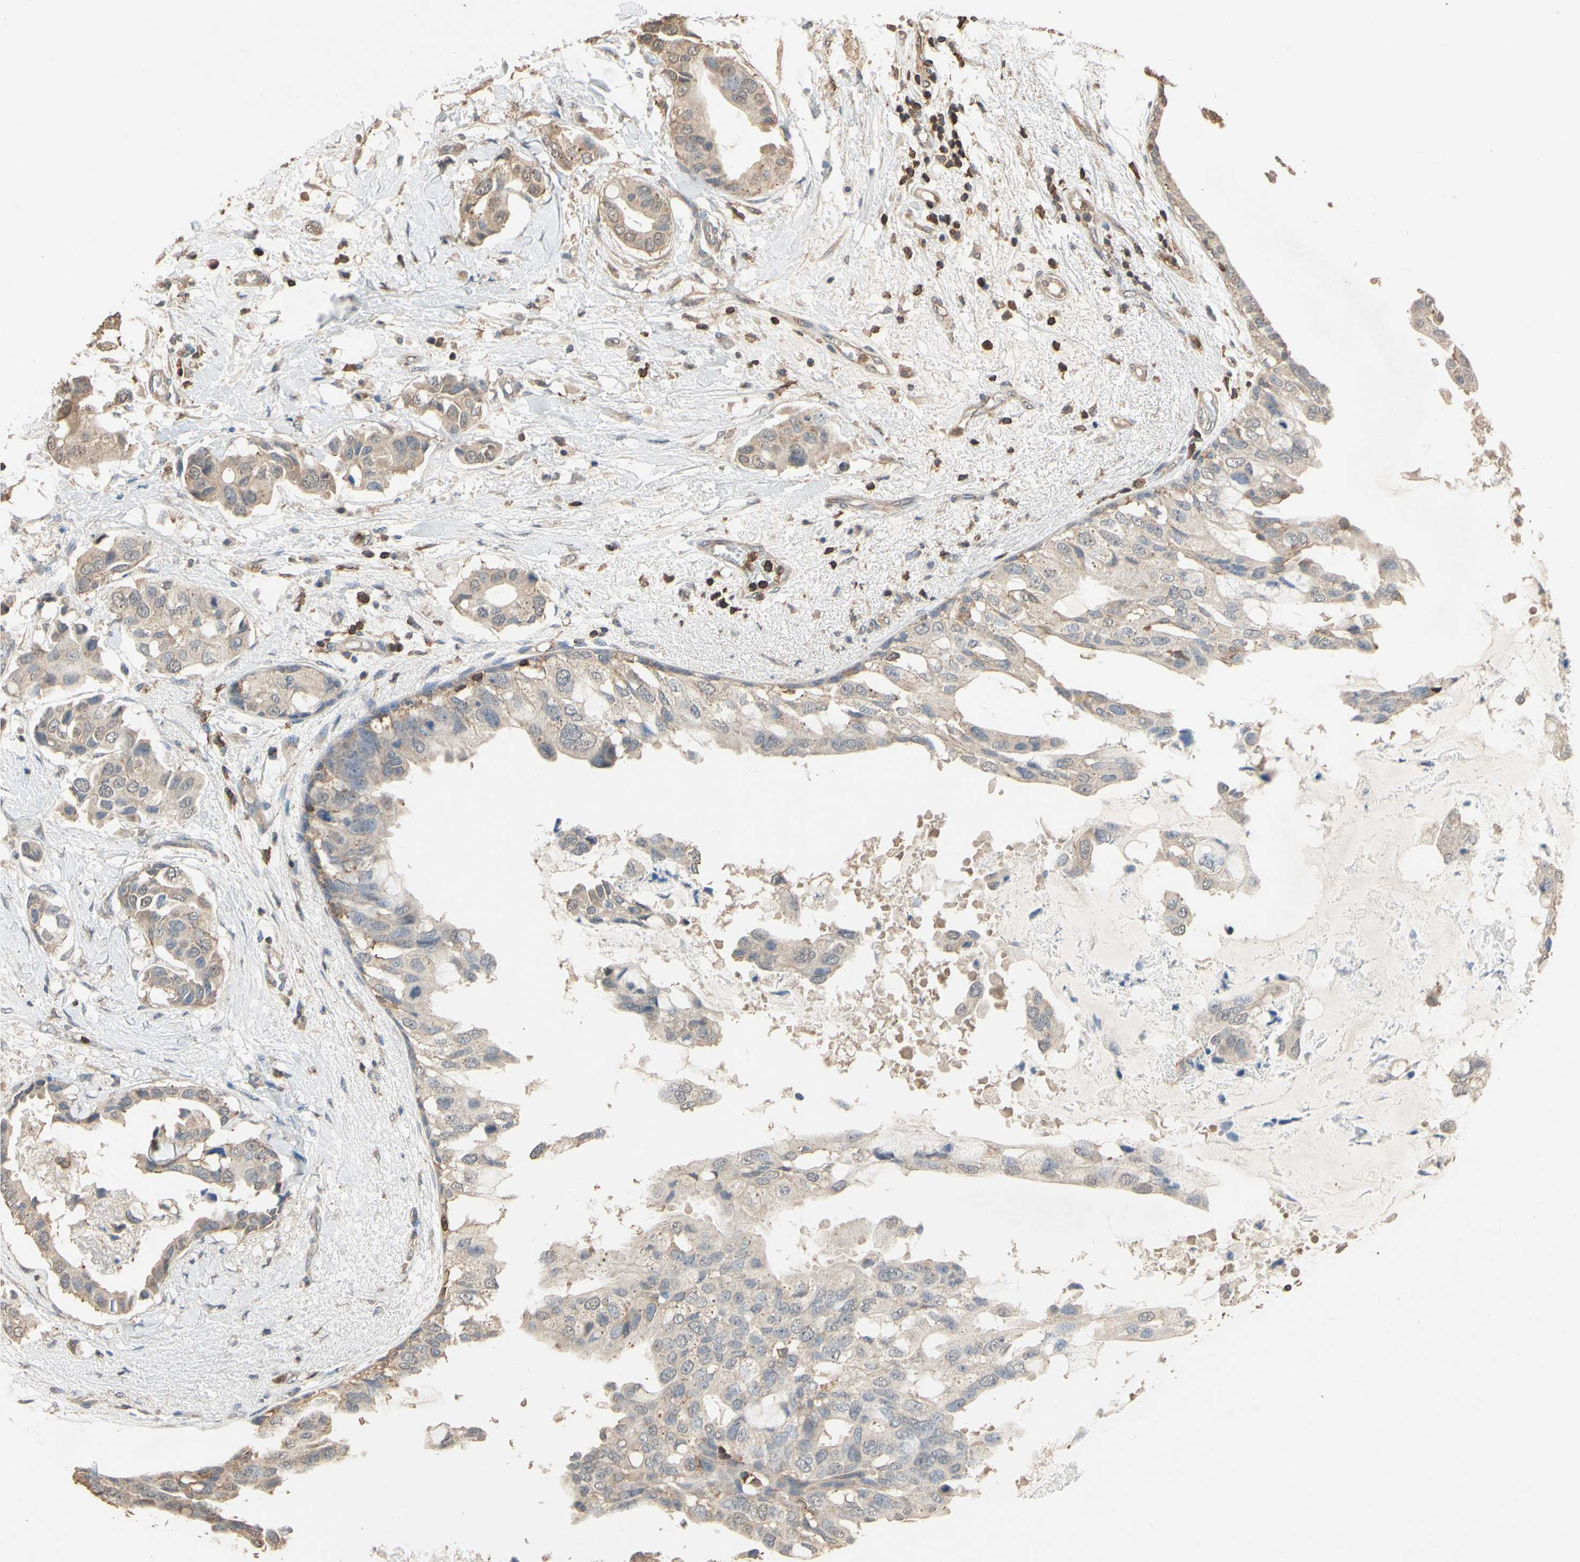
{"staining": {"intensity": "weak", "quantity": ">75%", "location": "cytoplasmic/membranous"}, "tissue": "breast cancer", "cell_type": "Tumor cells", "image_type": "cancer", "snomed": [{"axis": "morphology", "description": "Duct carcinoma"}, {"axis": "topography", "description": "Breast"}], "caption": "DAB immunohistochemical staining of human breast cancer (intraductal carcinoma) demonstrates weak cytoplasmic/membranous protein staining in about >75% of tumor cells.", "gene": "MAP3K10", "patient": {"sex": "female", "age": 40}}